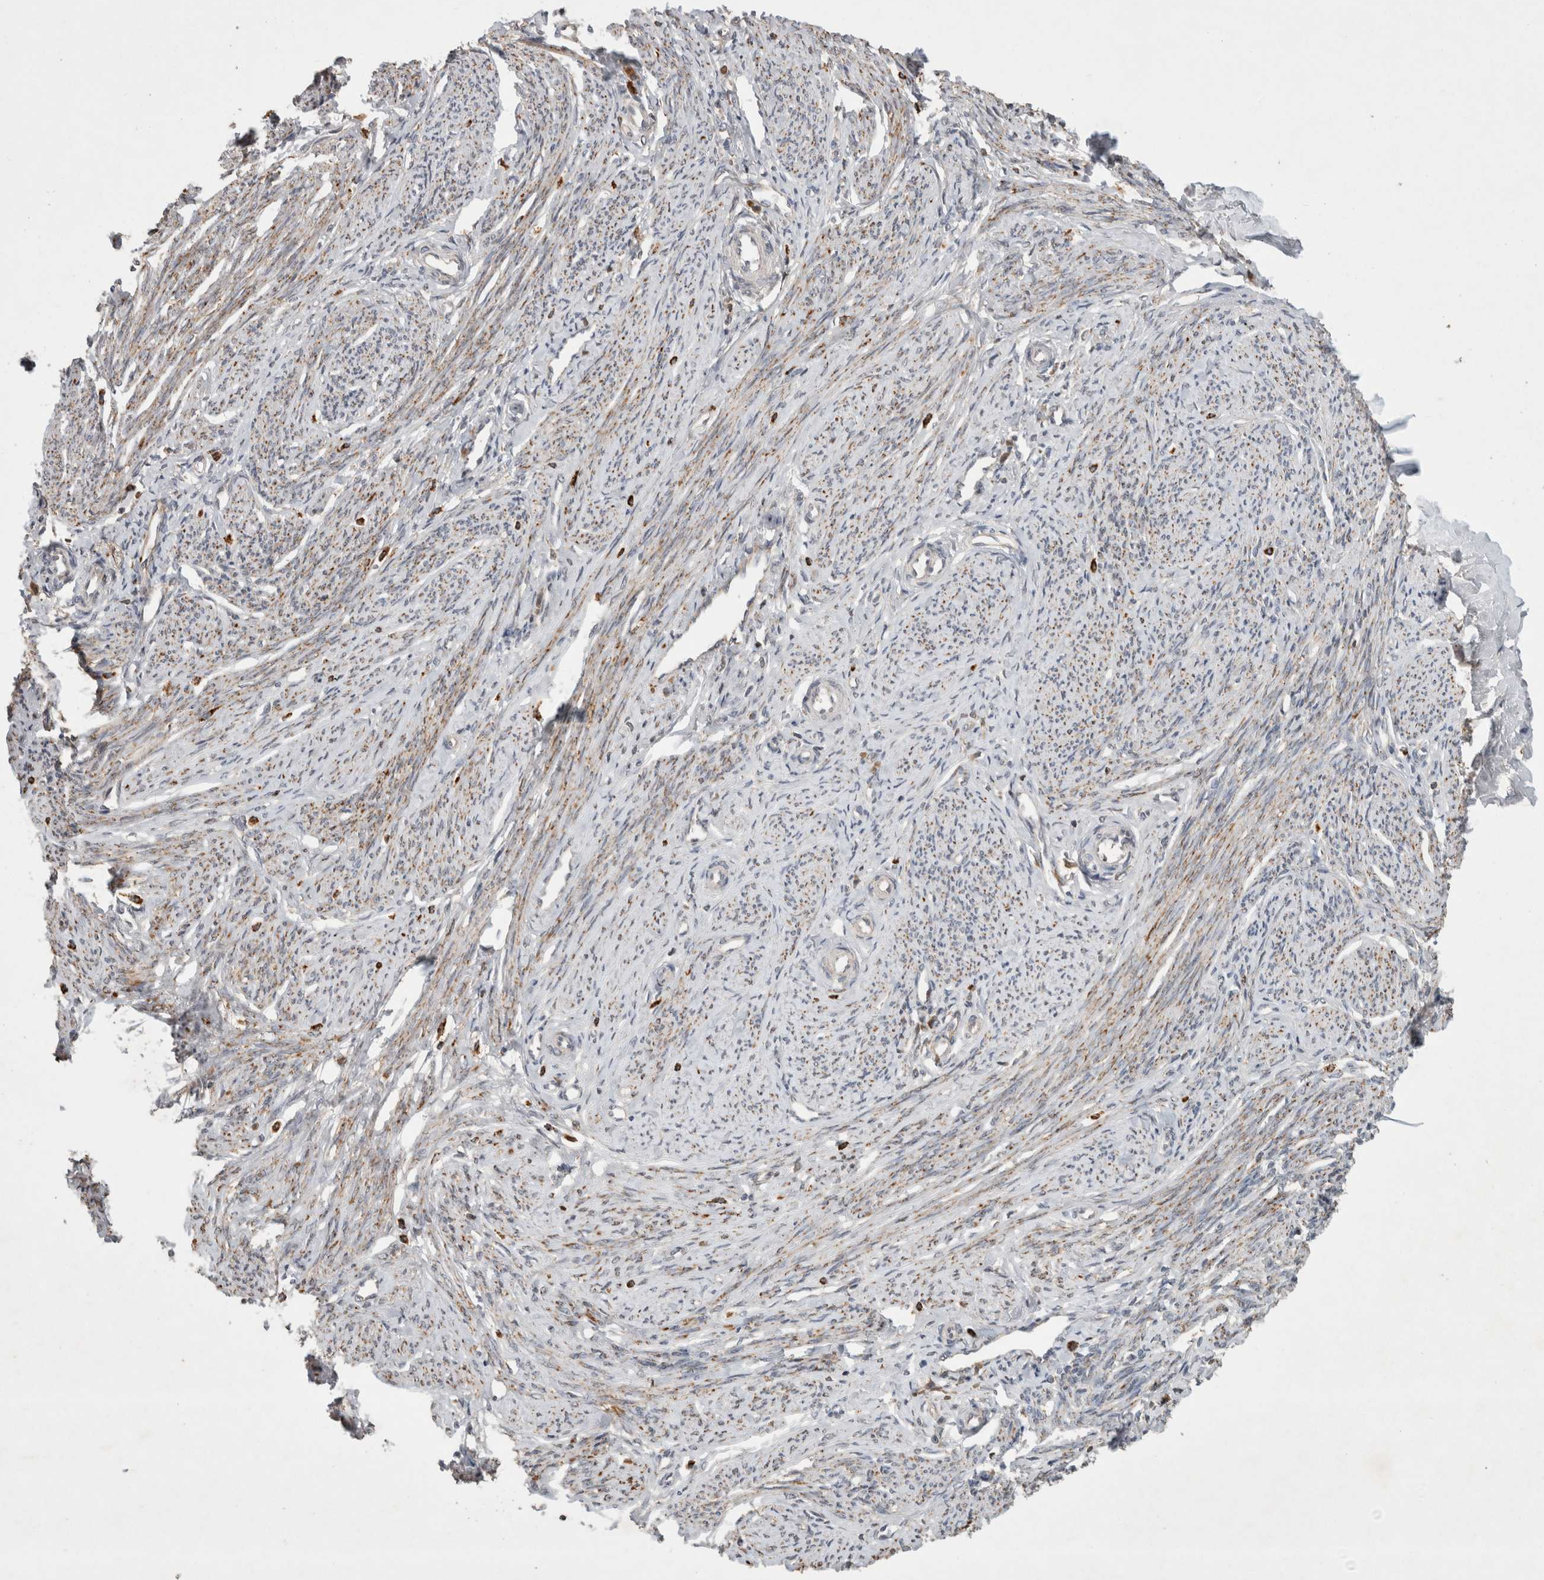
{"staining": {"intensity": "moderate", "quantity": "<25%", "location": "cytoplasmic/membranous"}, "tissue": "endometrium", "cell_type": "Cells in endometrial stroma", "image_type": "normal", "snomed": [{"axis": "morphology", "description": "Normal tissue, NOS"}, {"axis": "topography", "description": "Endometrium"}], "caption": "High-magnification brightfield microscopy of benign endometrium stained with DAB (3,3'-diaminobenzidine) (brown) and counterstained with hematoxylin (blue). cells in endometrial stroma exhibit moderate cytoplasmic/membranous staining is seen in about<25% of cells. Using DAB (3,3'-diaminobenzidine) (brown) and hematoxylin (blue) stains, captured at high magnification using brightfield microscopy.", "gene": "SERAC1", "patient": {"sex": "female", "age": 56}}